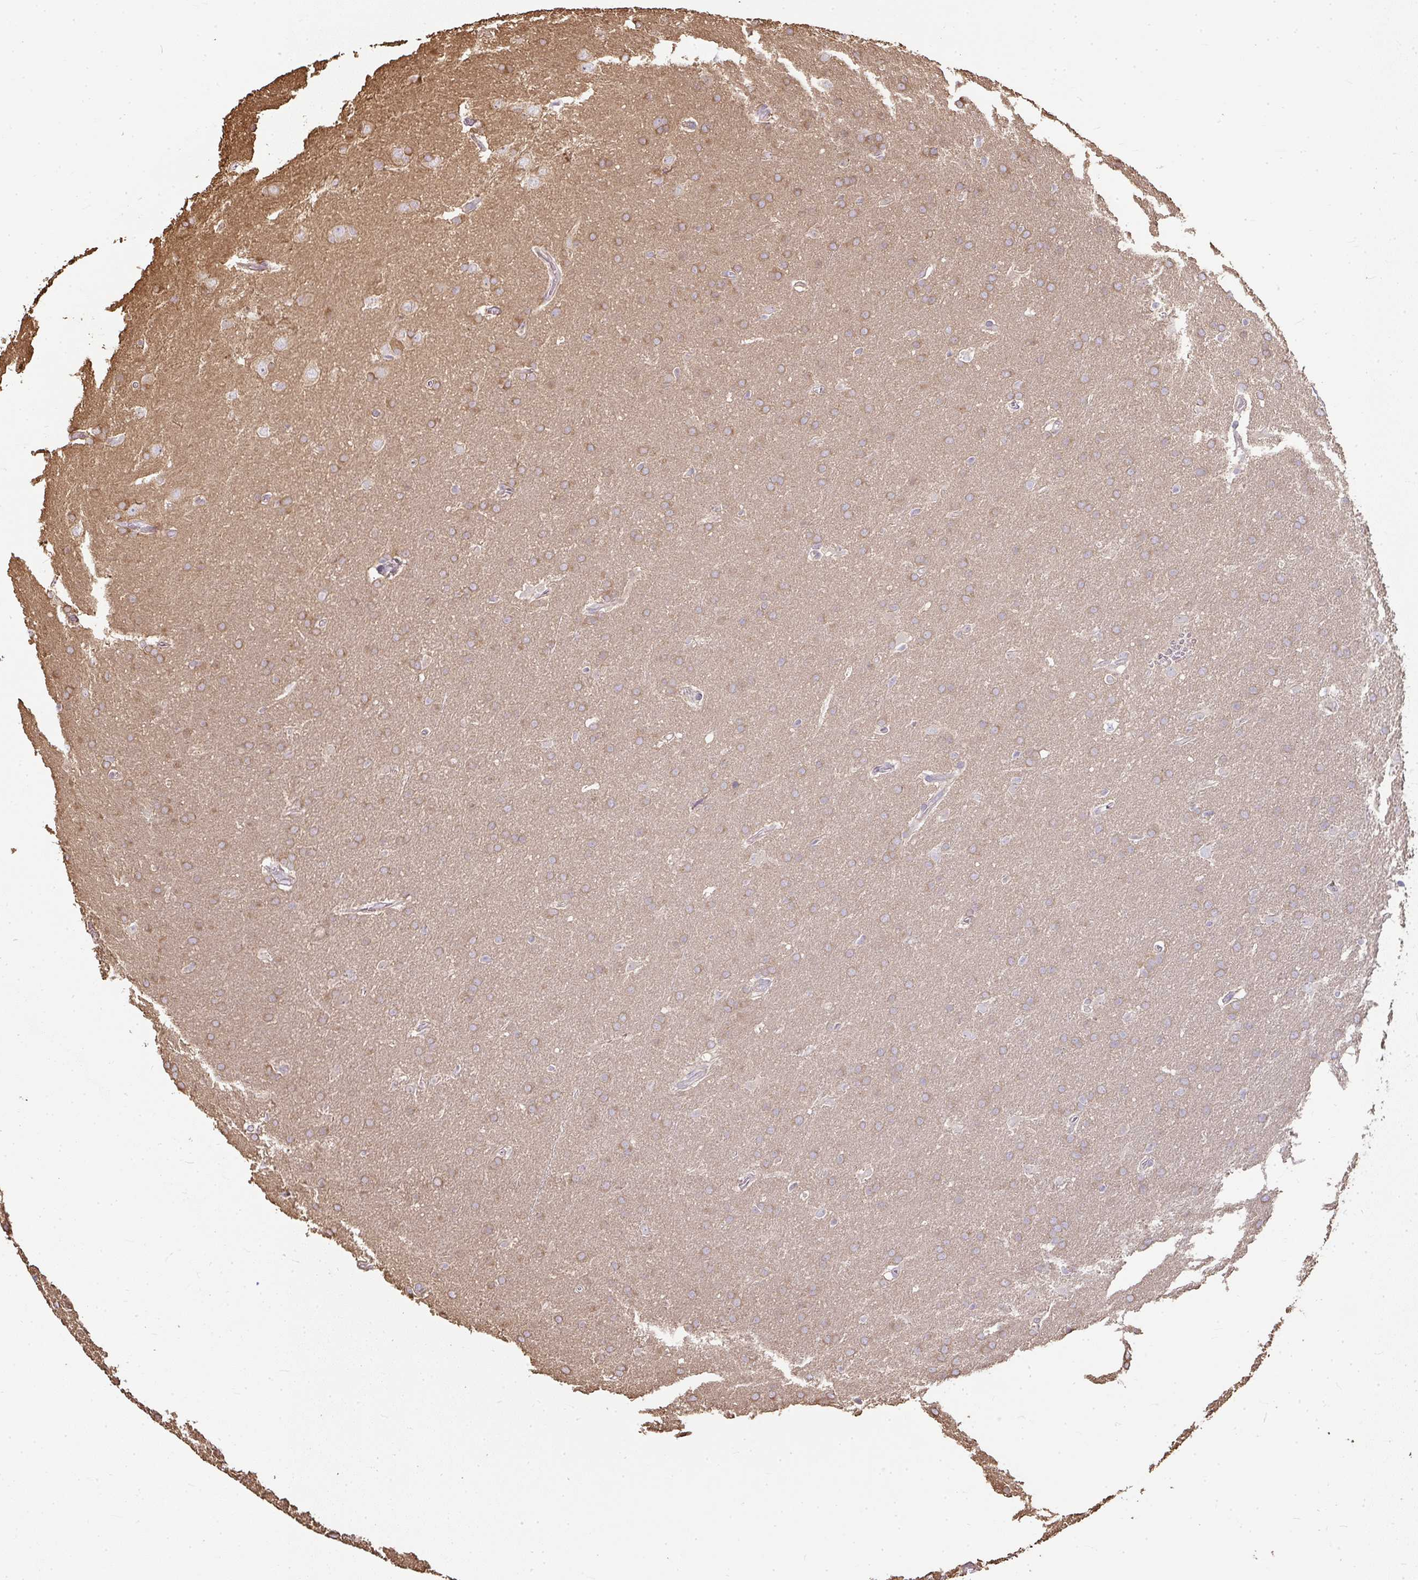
{"staining": {"intensity": "weak", "quantity": ">75%", "location": "cytoplasmic/membranous"}, "tissue": "glioma", "cell_type": "Tumor cells", "image_type": "cancer", "snomed": [{"axis": "morphology", "description": "Glioma, malignant, Low grade"}, {"axis": "topography", "description": "Brain"}], "caption": "Immunohistochemistry histopathology image of neoplastic tissue: malignant glioma (low-grade) stained using immunohistochemistry displays low levels of weak protein expression localized specifically in the cytoplasmic/membranous of tumor cells, appearing as a cytoplasmic/membranous brown color.", "gene": "BRINP3", "patient": {"sex": "female", "age": 32}}